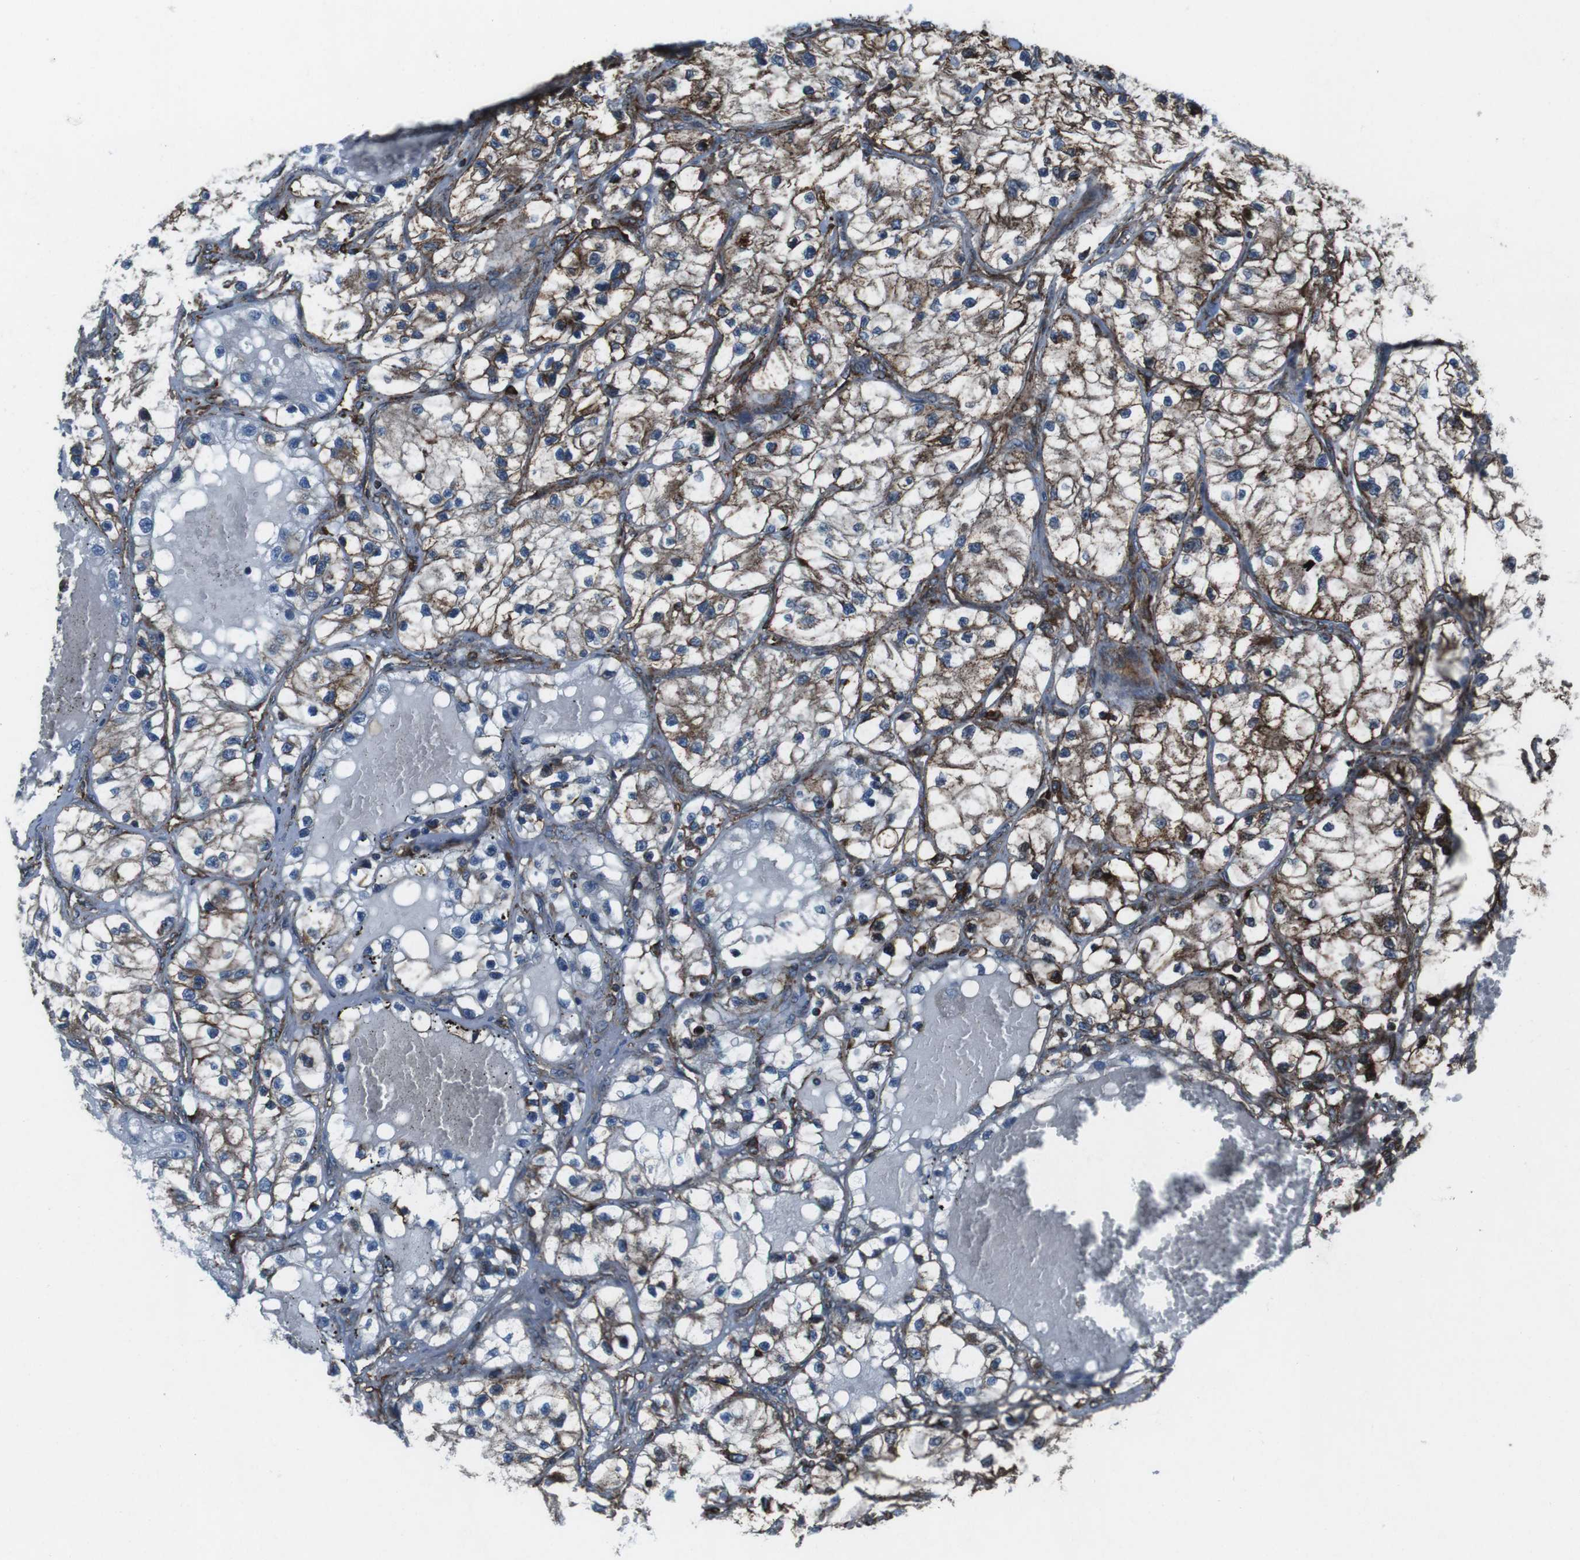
{"staining": {"intensity": "strong", "quantity": ">75%", "location": "cytoplasmic/membranous"}, "tissue": "renal cancer", "cell_type": "Tumor cells", "image_type": "cancer", "snomed": [{"axis": "morphology", "description": "Adenocarcinoma, NOS"}, {"axis": "topography", "description": "Kidney"}], "caption": "Immunohistochemistry (IHC) (DAB (3,3'-diaminobenzidine)) staining of human adenocarcinoma (renal) displays strong cytoplasmic/membranous protein staining in approximately >75% of tumor cells.", "gene": "GDF10", "patient": {"sex": "female", "age": 57}}